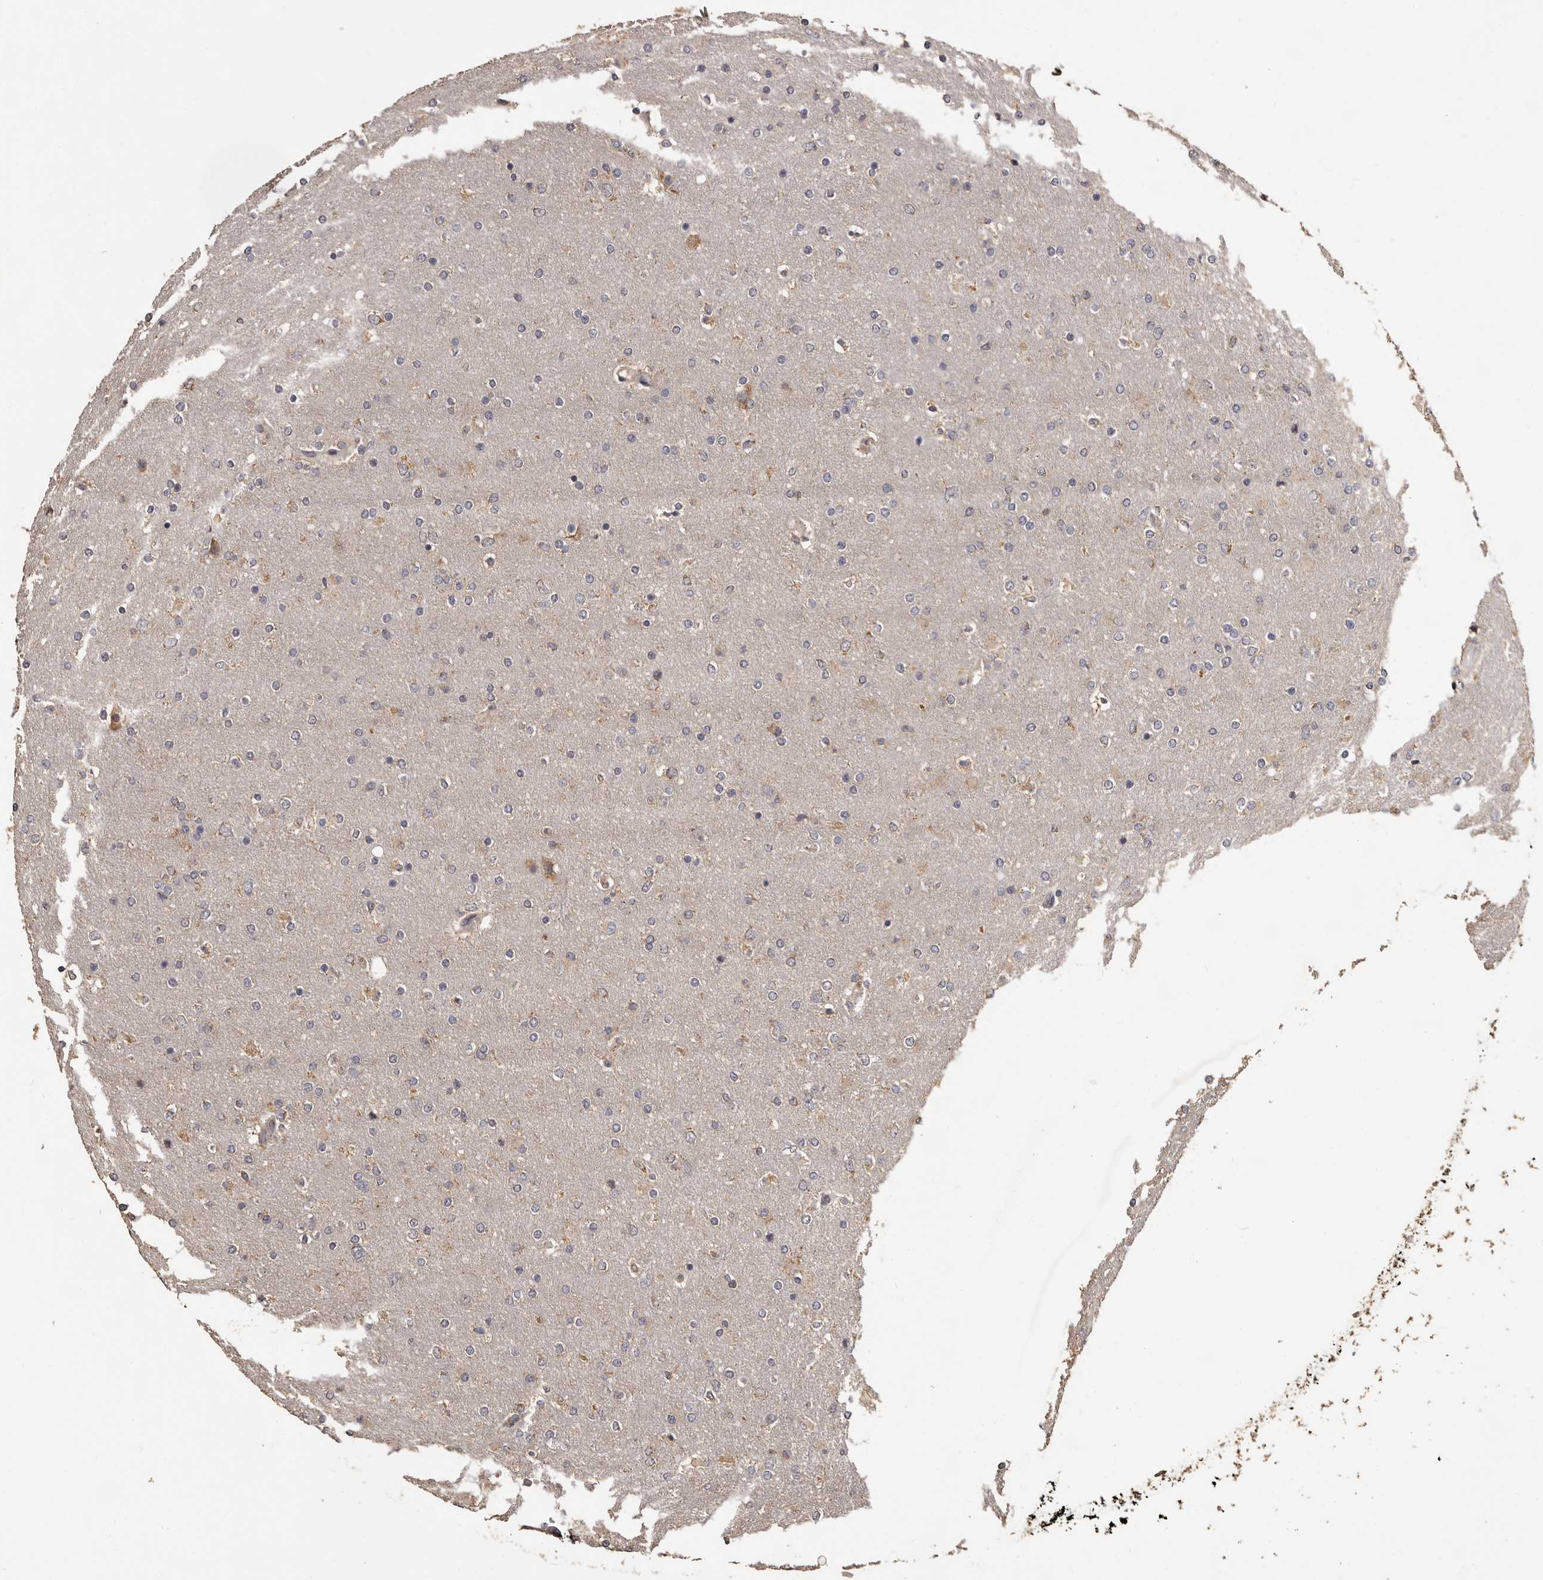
{"staining": {"intensity": "negative", "quantity": "none", "location": "none"}, "tissue": "glioma", "cell_type": "Tumor cells", "image_type": "cancer", "snomed": [{"axis": "morphology", "description": "Glioma, malignant, High grade"}, {"axis": "topography", "description": "Cerebral cortex"}], "caption": "Tumor cells show no significant expression in glioma. The staining was performed using DAB to visualize the protein expression in brown, while the nuclei were stained in blue with hematoxylin (Magnification: 20x).", "gene": "MGAT5", "patient": {"sex": "female", "age": 36}}